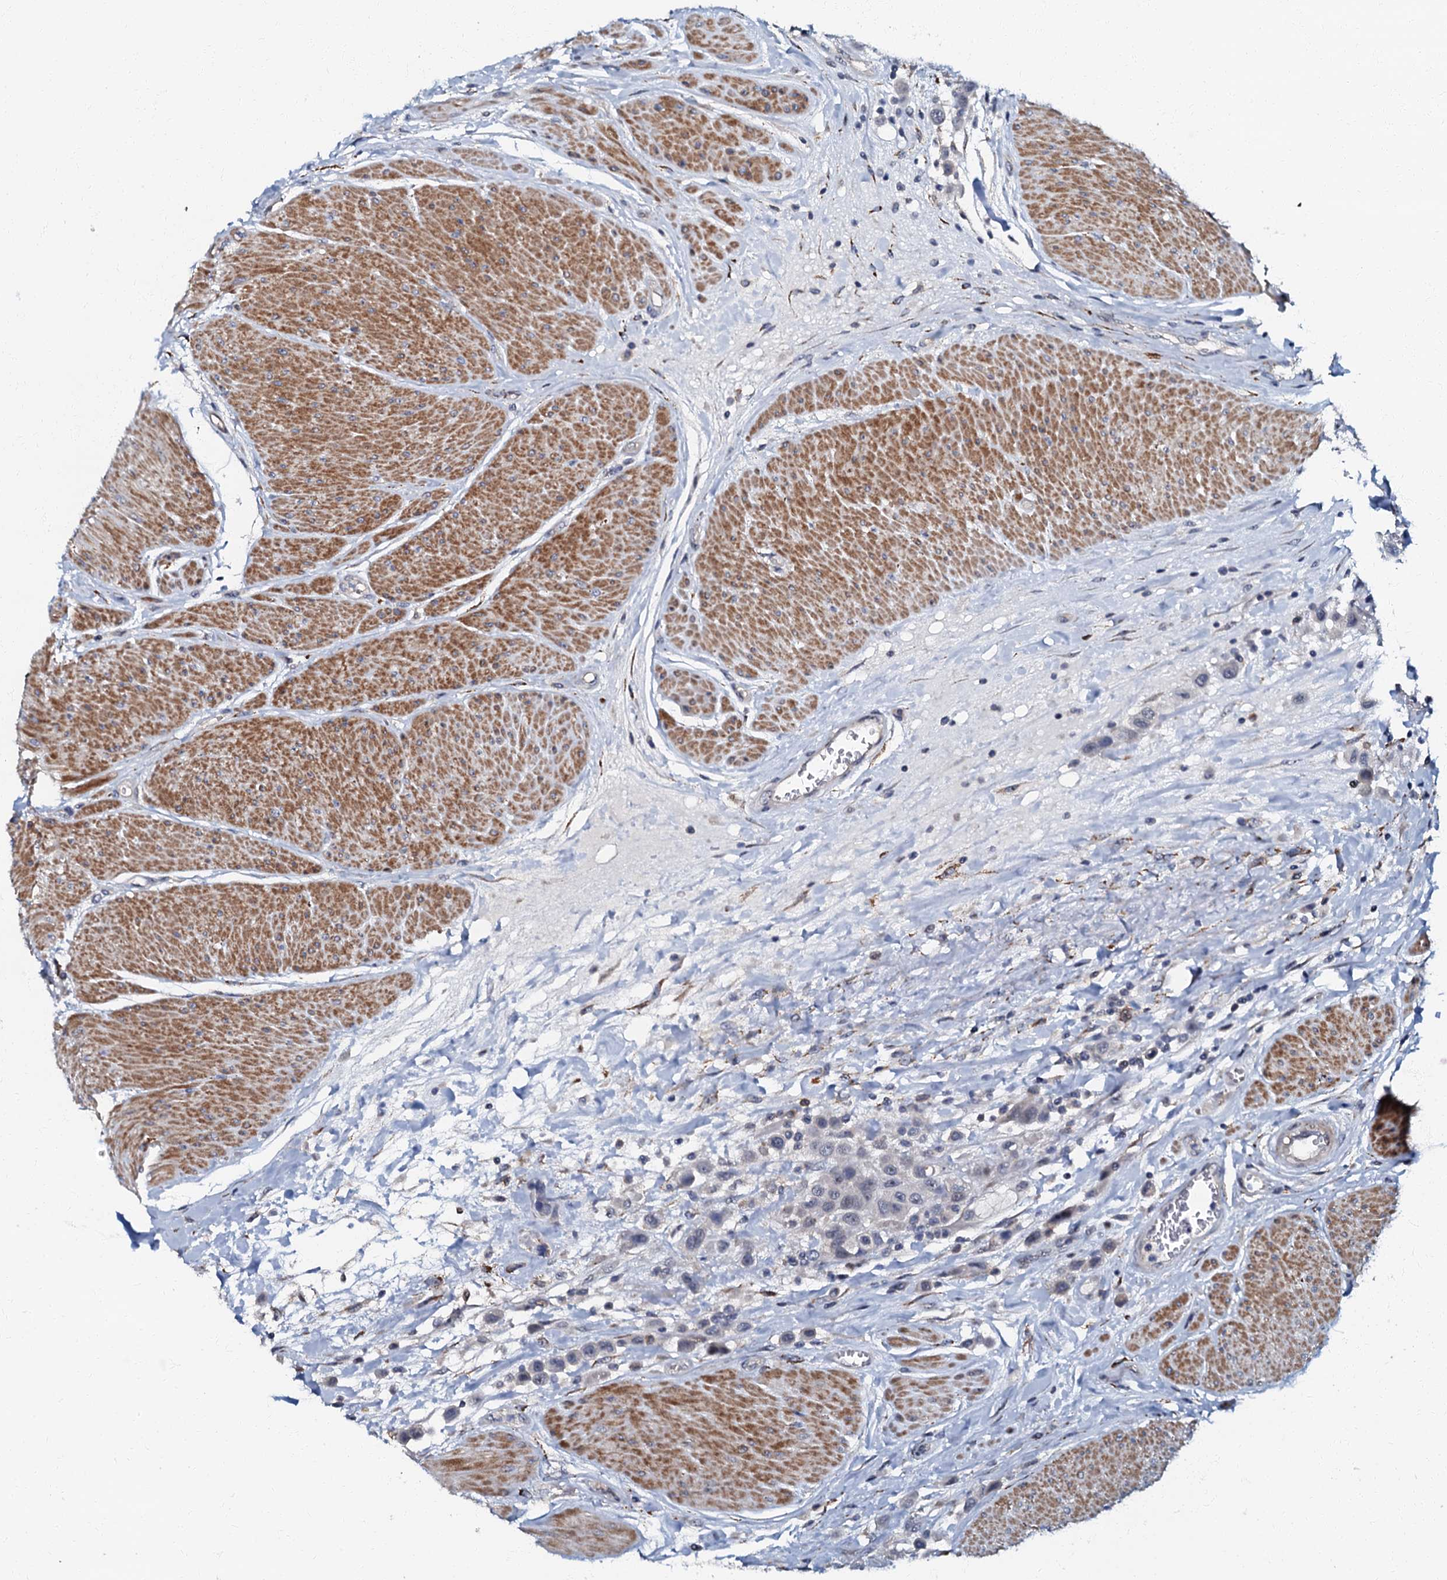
{"staining": {"intensity": "negative", "quantity": "none", "location": "none"}, "tissue": "urothelial cancer", "cell_type": "Tumor cells", "image_type": "cancer", "snomed": [{"axis": "morphology", "description": "Urothelial carcinoma, High grade"}, {"axis": "topography", "description": "Urinary bladder"}], "caption": "Tumor cells show no significant protein staining in urothelial carcinoma (high-grade).", "gene": "OLAH", "patient": {"sex": "male", "age": 50}}